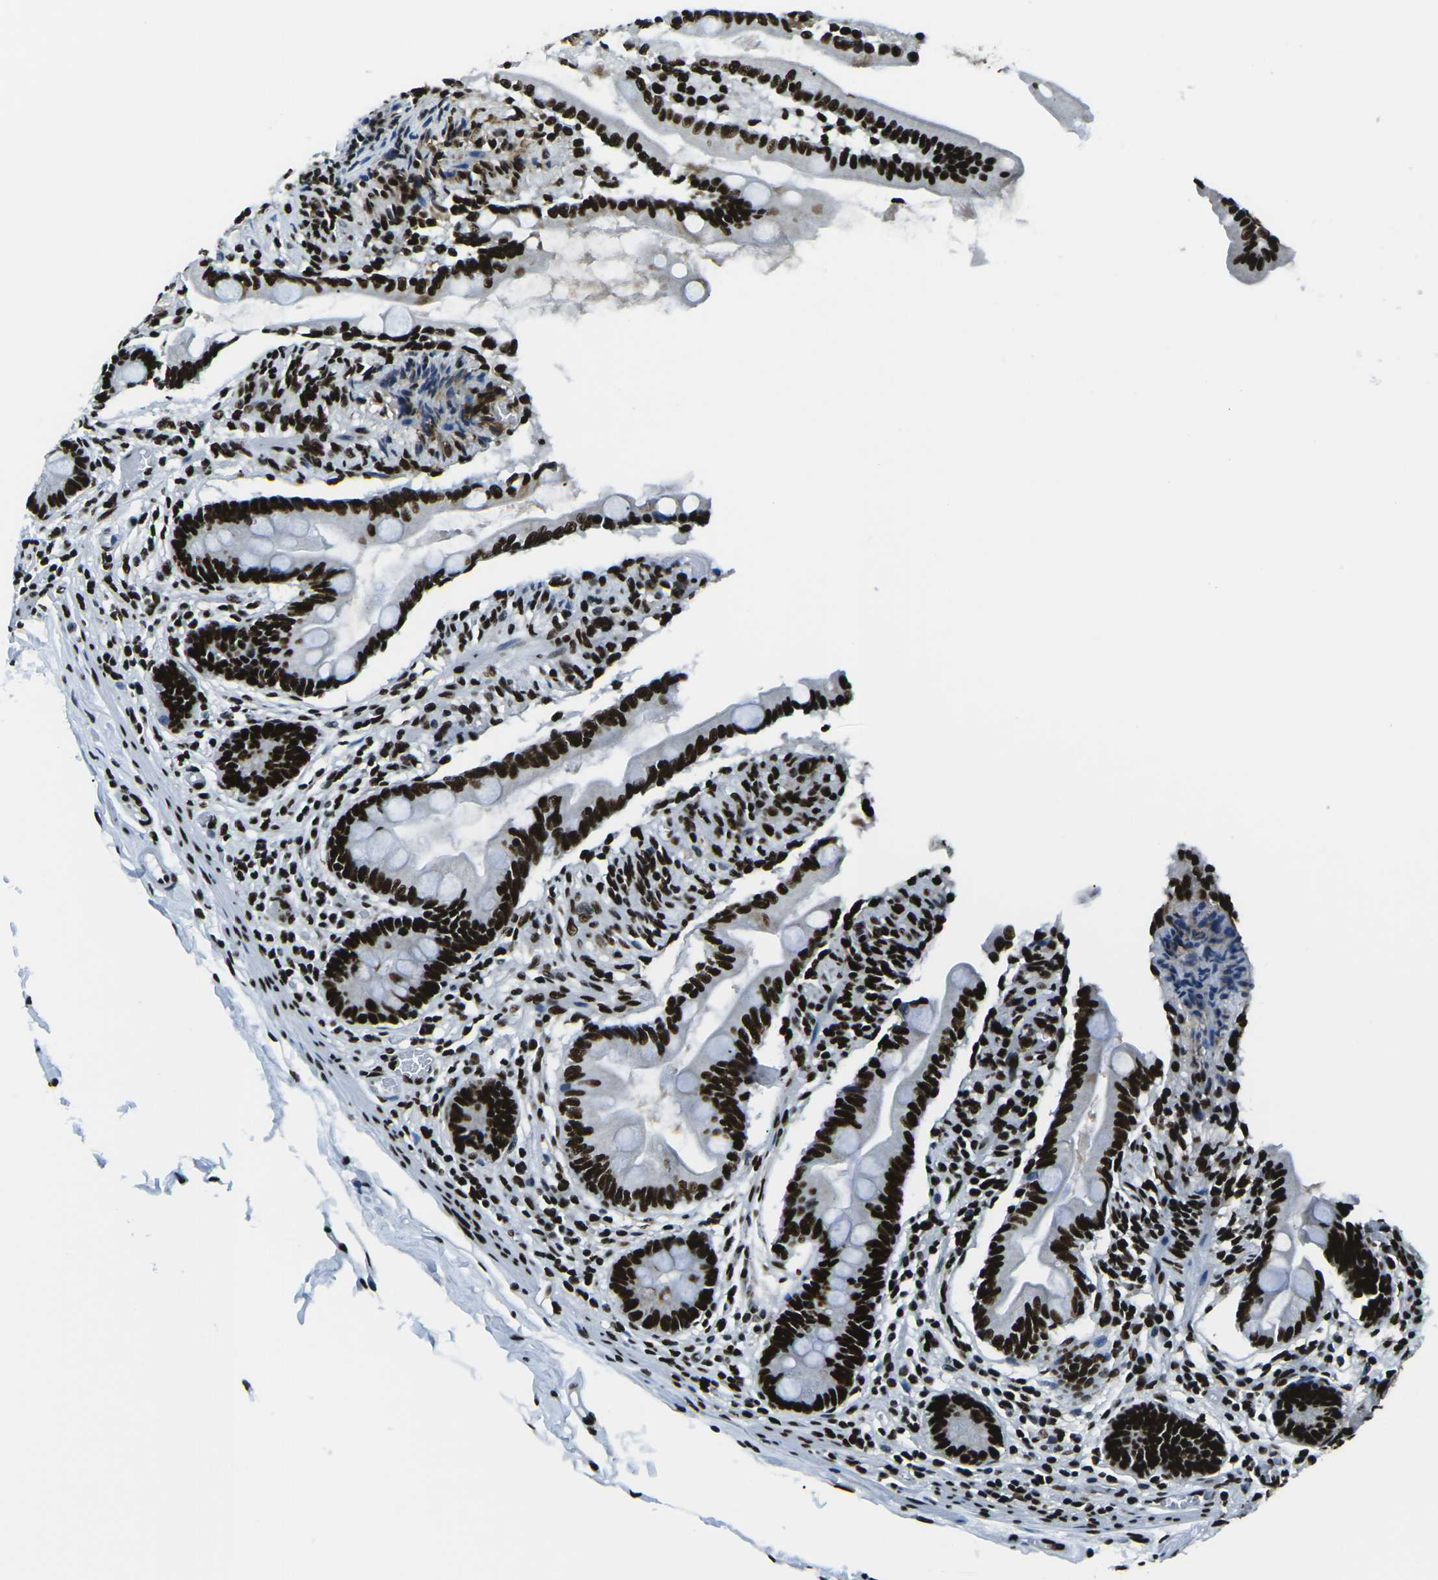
{"staining": {"intensity": "strong", "quantity": ">75%", "location": "nuclear"}, "tissue": "small intestine", "cell_type": "Glandular cells", "image_type": "normal", "snomed": [{"axis": "morphology", "description": "Normal tissue, NOS"}, {"axis": "topography", "description": "Small intestine"}], "caption": "Small intestine was stained to show a protein in brown. There is high levels of strong nuclear positivity in about >75% of glandular cells. Ihc stains the protein in brown and the nuclei are stained blue.", "gene": "HNRNPL", "patient": {"sex": "female", "age": 56}}